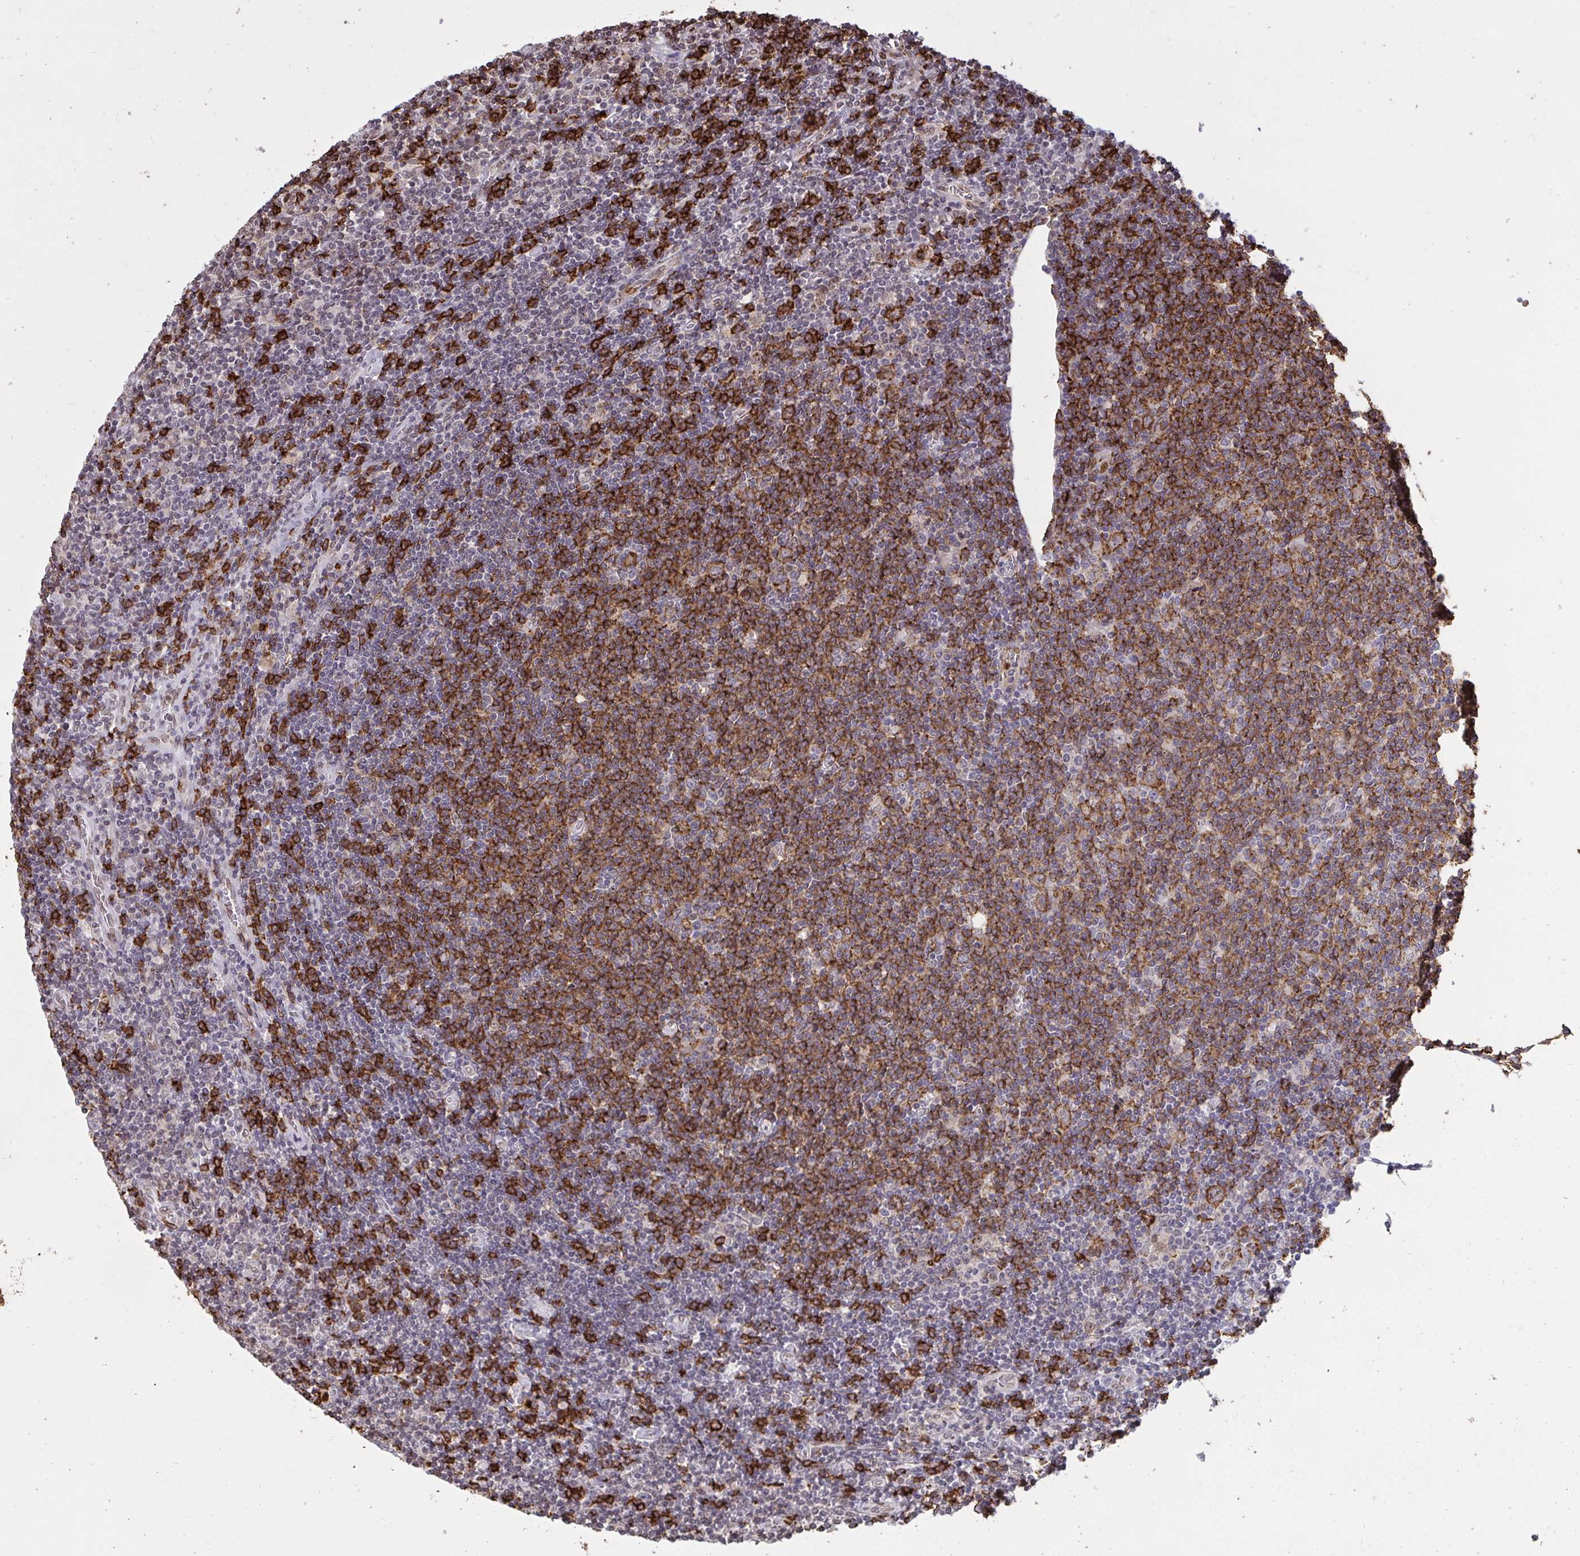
{"staining": {"intensity": "weak", "quantity": ">75%", "location": "cytoplasmic/membranous,nuclear"}, "tissue": "lymphoma", "cell_type": "Tumor cells", "image_type": "cancer", "snomed": [{"axis": "morphology", "description": "Hodgkin's disease, NOS"}, {"axis": "topography", "description": "Lymph node"}], "caption": "Immunohistochemistry (DAB (3,3'-diaminobenzidine)) staining of human lymphoma reveals weak cytoplasmic/membranous and nuclear protein staining in about >75% of tumor cells. The staining was performed using DAB (3,3'-diaminobenzidine) to visualize the protein expression in brown, while the nuclei were stained in blue with hematoxylin (Magnification: 20x).", "gene": "UXT", "patient": {"sex": "male", "age": 40}}